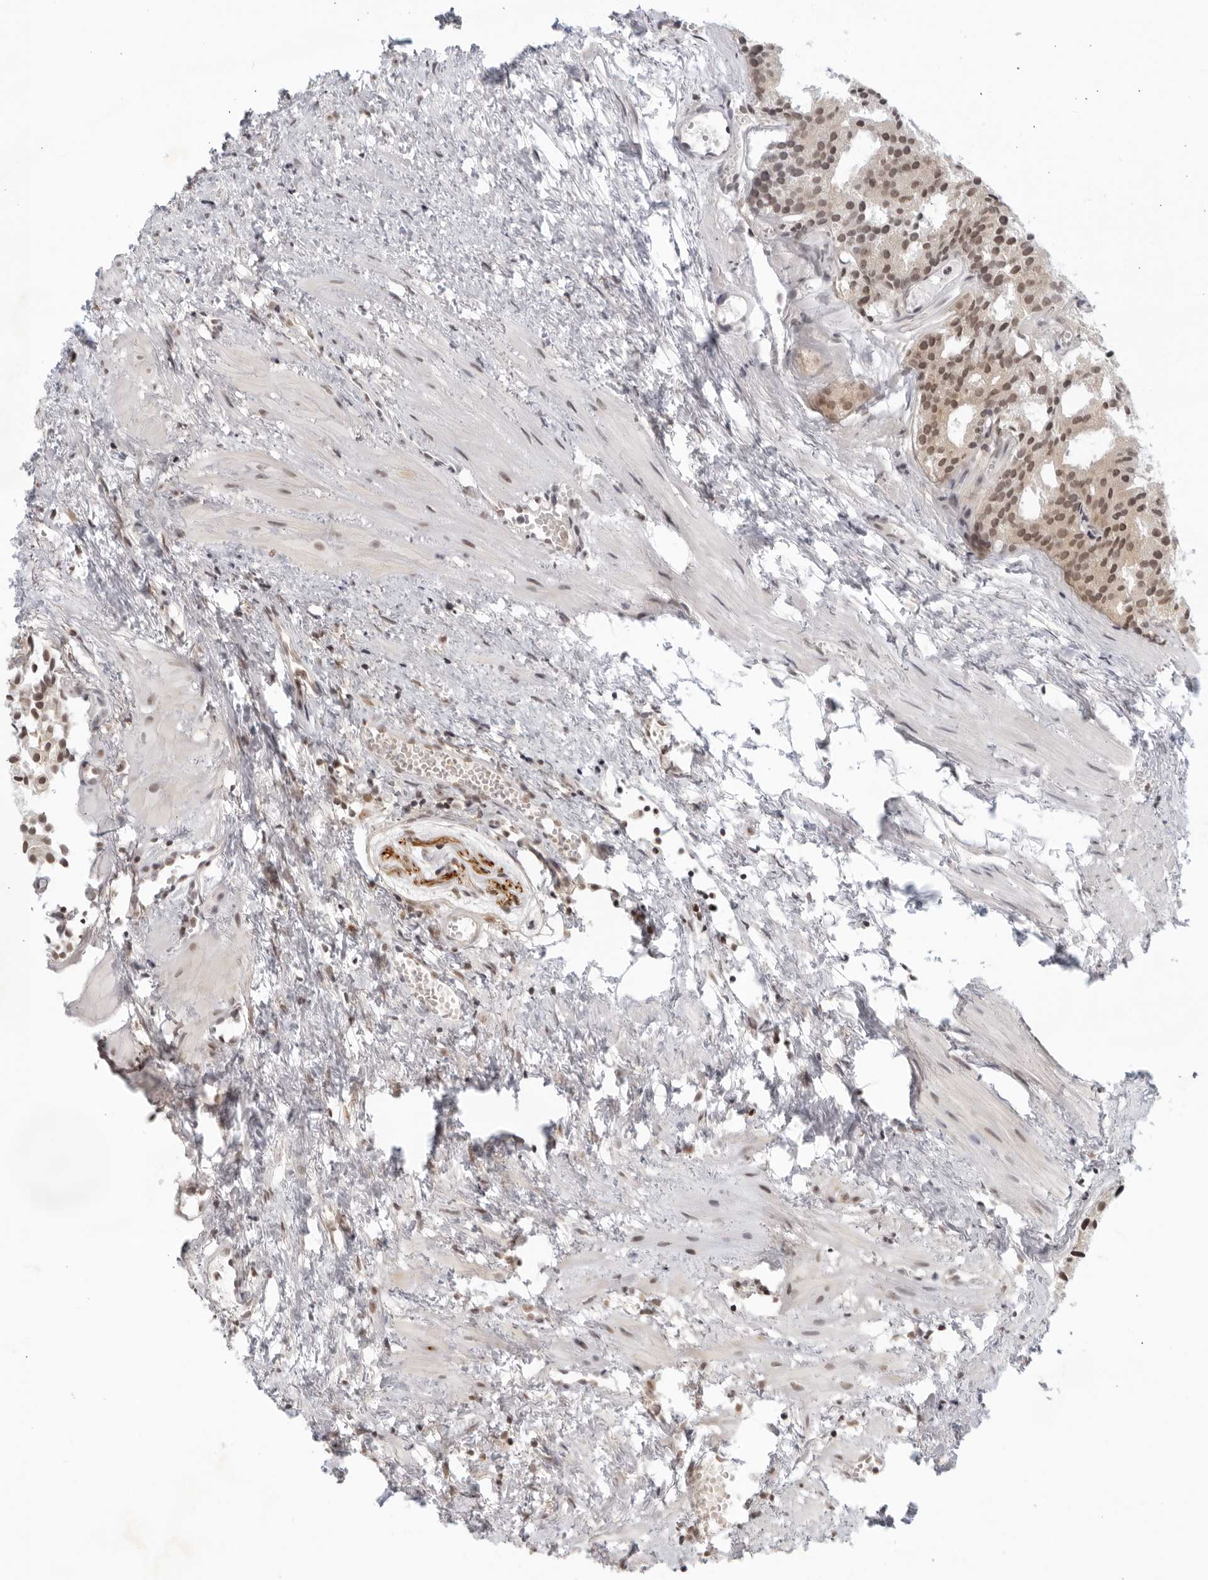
{"staining": {"intensity": "moderate", "quantity": ">75%", "location": "nuclear"}, "tissue": "prostate cancer", "cell_type": "Tumor cells", "image_type": "cancer", "snomed": [{"axis": "morphology", "description": "Adenocarcinoma, Low grade"}, {"axis": "topography", "description": "Prostate"}], "caption": "Low-grade adenocarcinoma (prostate) stained with a protein marker reveals moderate staining in tumor cells.", "gene": "CC2D1B", "patient": {"sex": "male", "age": 88}}